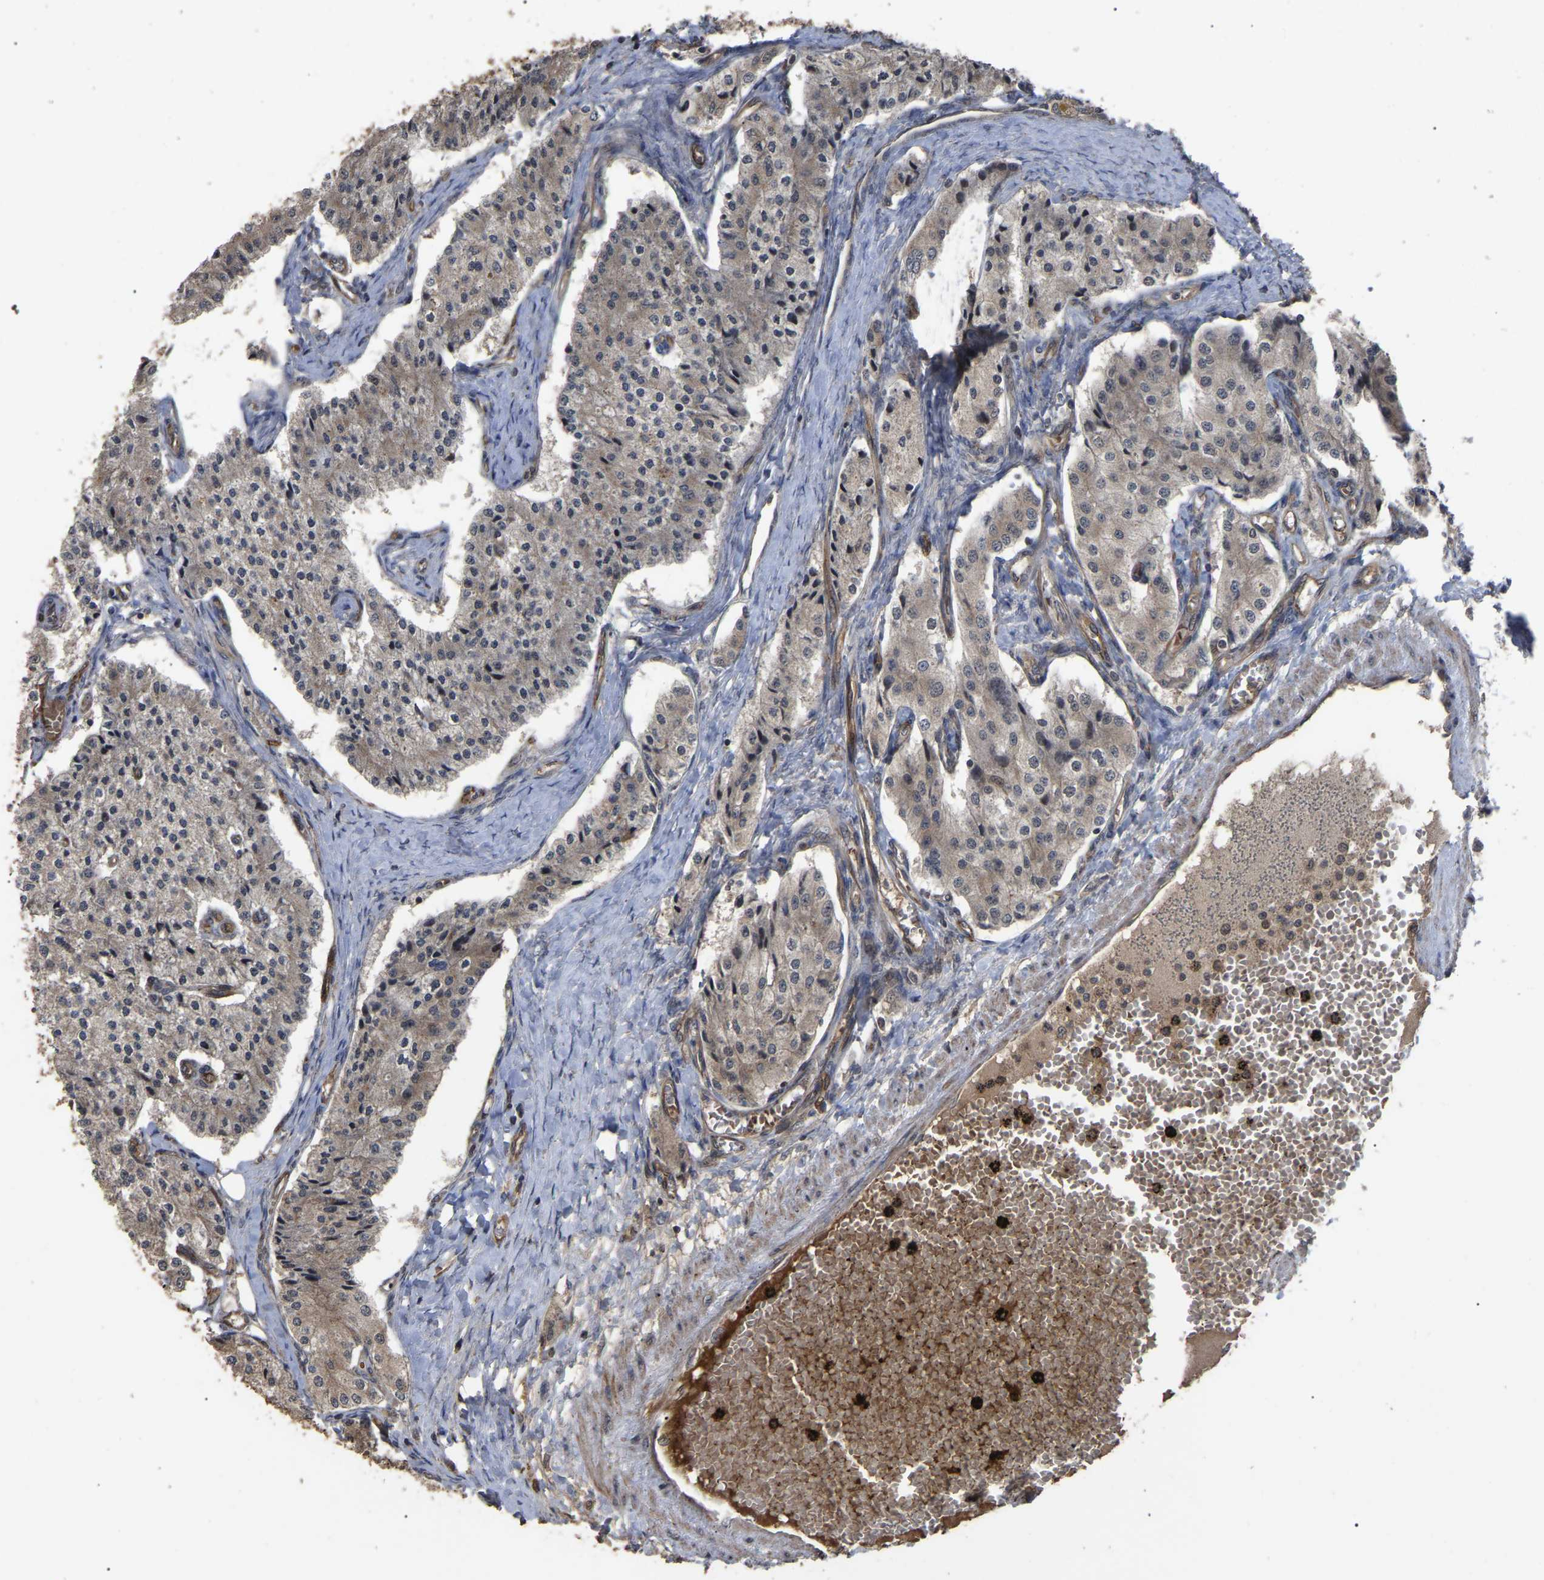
{"staining": {"intensity": "weak", "quantity": ">75%", "location": "cytoplasmic/membranous"}, "tissue": "carcinoid", "cell_type": "Tumor cells", "image_type": "cancer", "snomed": [{"axis": "morphology", "description": "Carcinoid, malignant, NOS"}, {"axis": "topography", "description": "Colon"}], "caption": "Immunohistochemistry image of neoplastic tissue: human malignant carcinoid stained using IHC shows low levels of weak protein expression localized specifically in the cytoplasmic/membranous of tumor cells, appearing as a cytoplasmic/membranous brown color.", "gene": "FAM161B", "patient": {"sex": "female", "age": 52}}